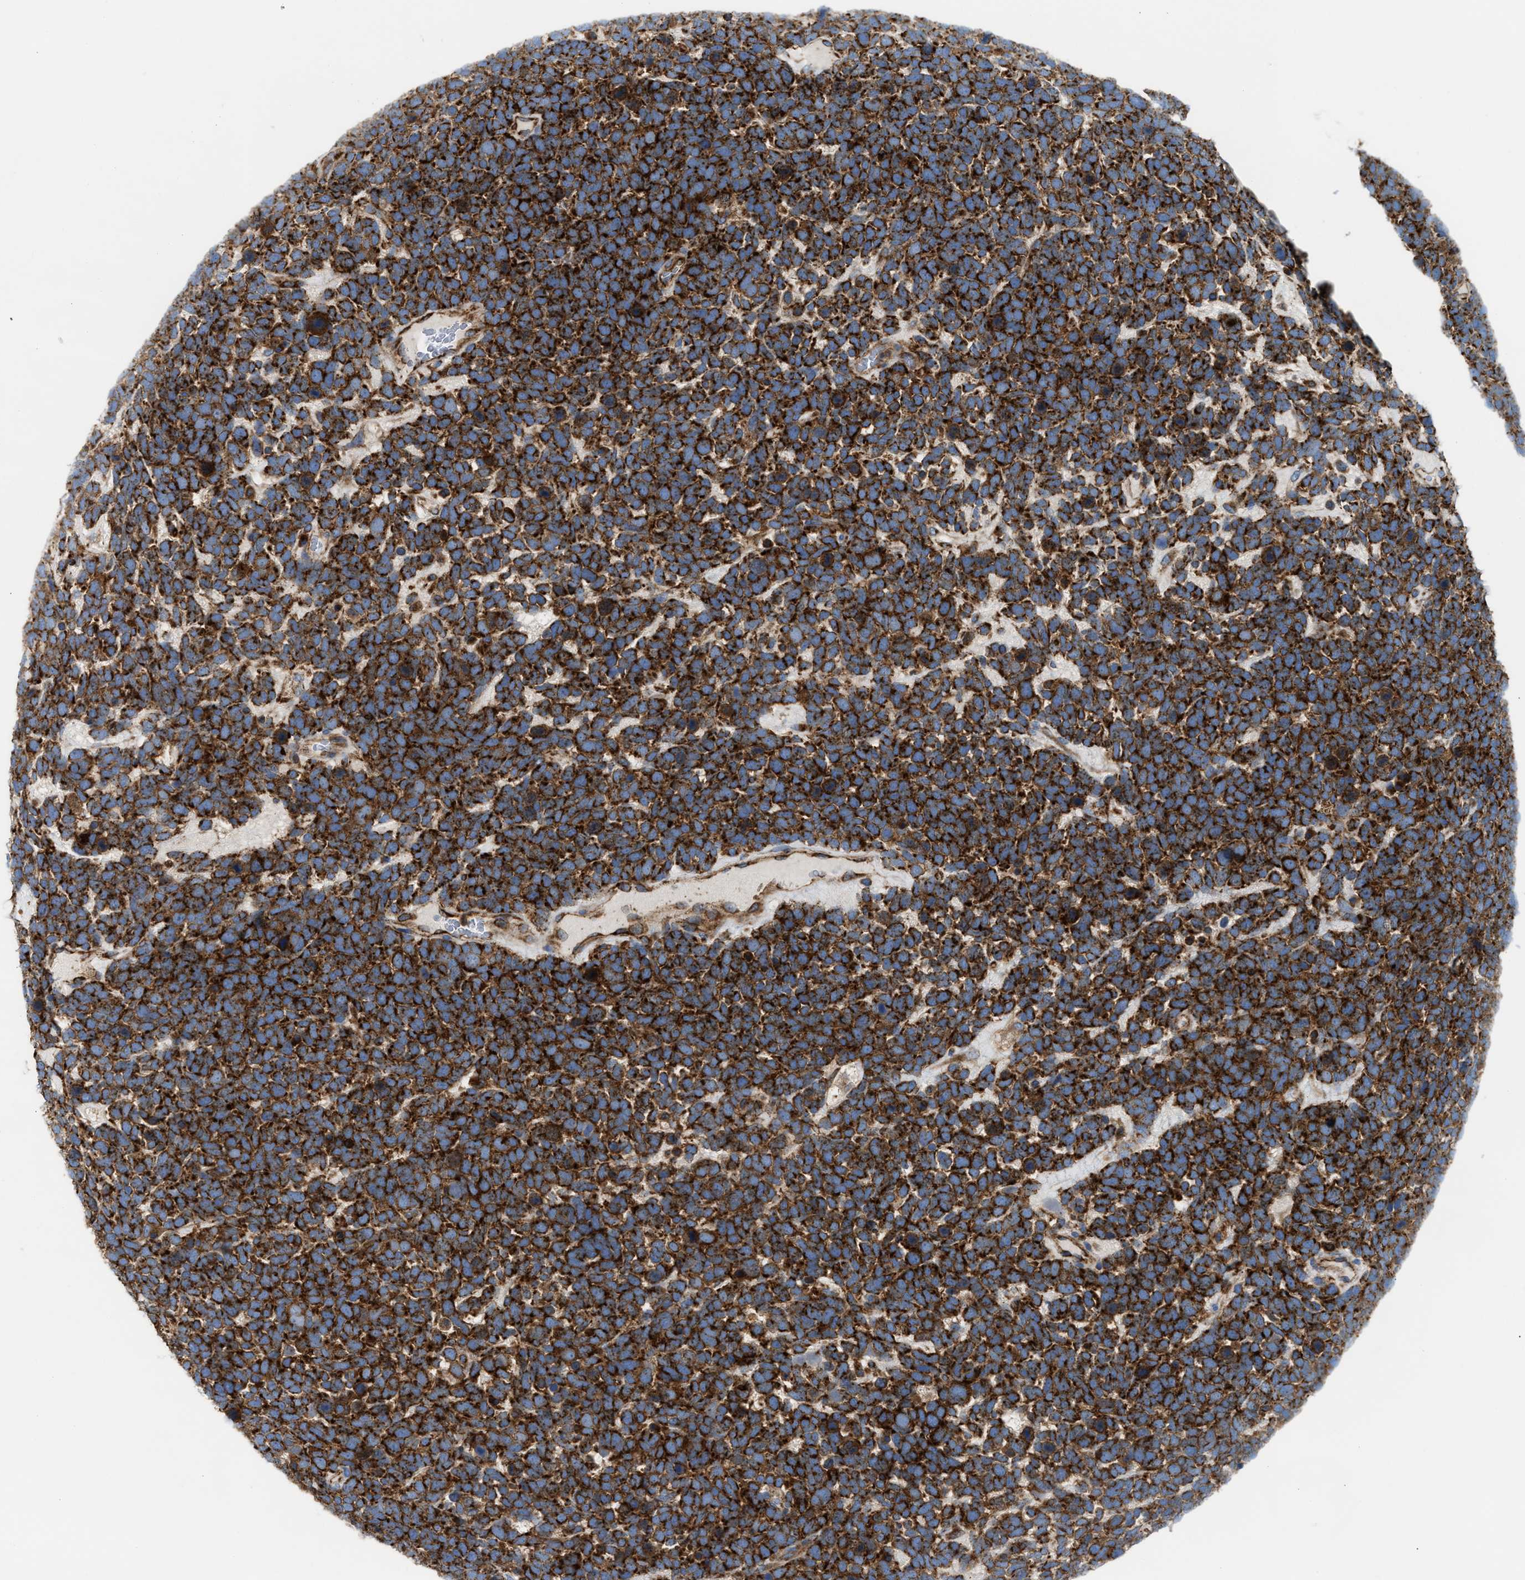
{"staining": {"intensity": "strong", "quantity": ">75%", "location": "cytoplasmic/membranous"}, "tissue": "urothelial cancer", "cell_type": "Tumor cells", "image_type": "cancer", "snomed": [{"axis": "morphology", "description": "Urothelial carcinoma, High grade"}, {"axis": "topography", "description": "Urinary bladder"}], "caption": "A brown stain highlights strong cytoplasmic/membranous expression of a protein in human high-grade urothelial carcinoma tumor cells.", "gene": "TBC1D15", "patient": {"sex": "female", "age": 82}}